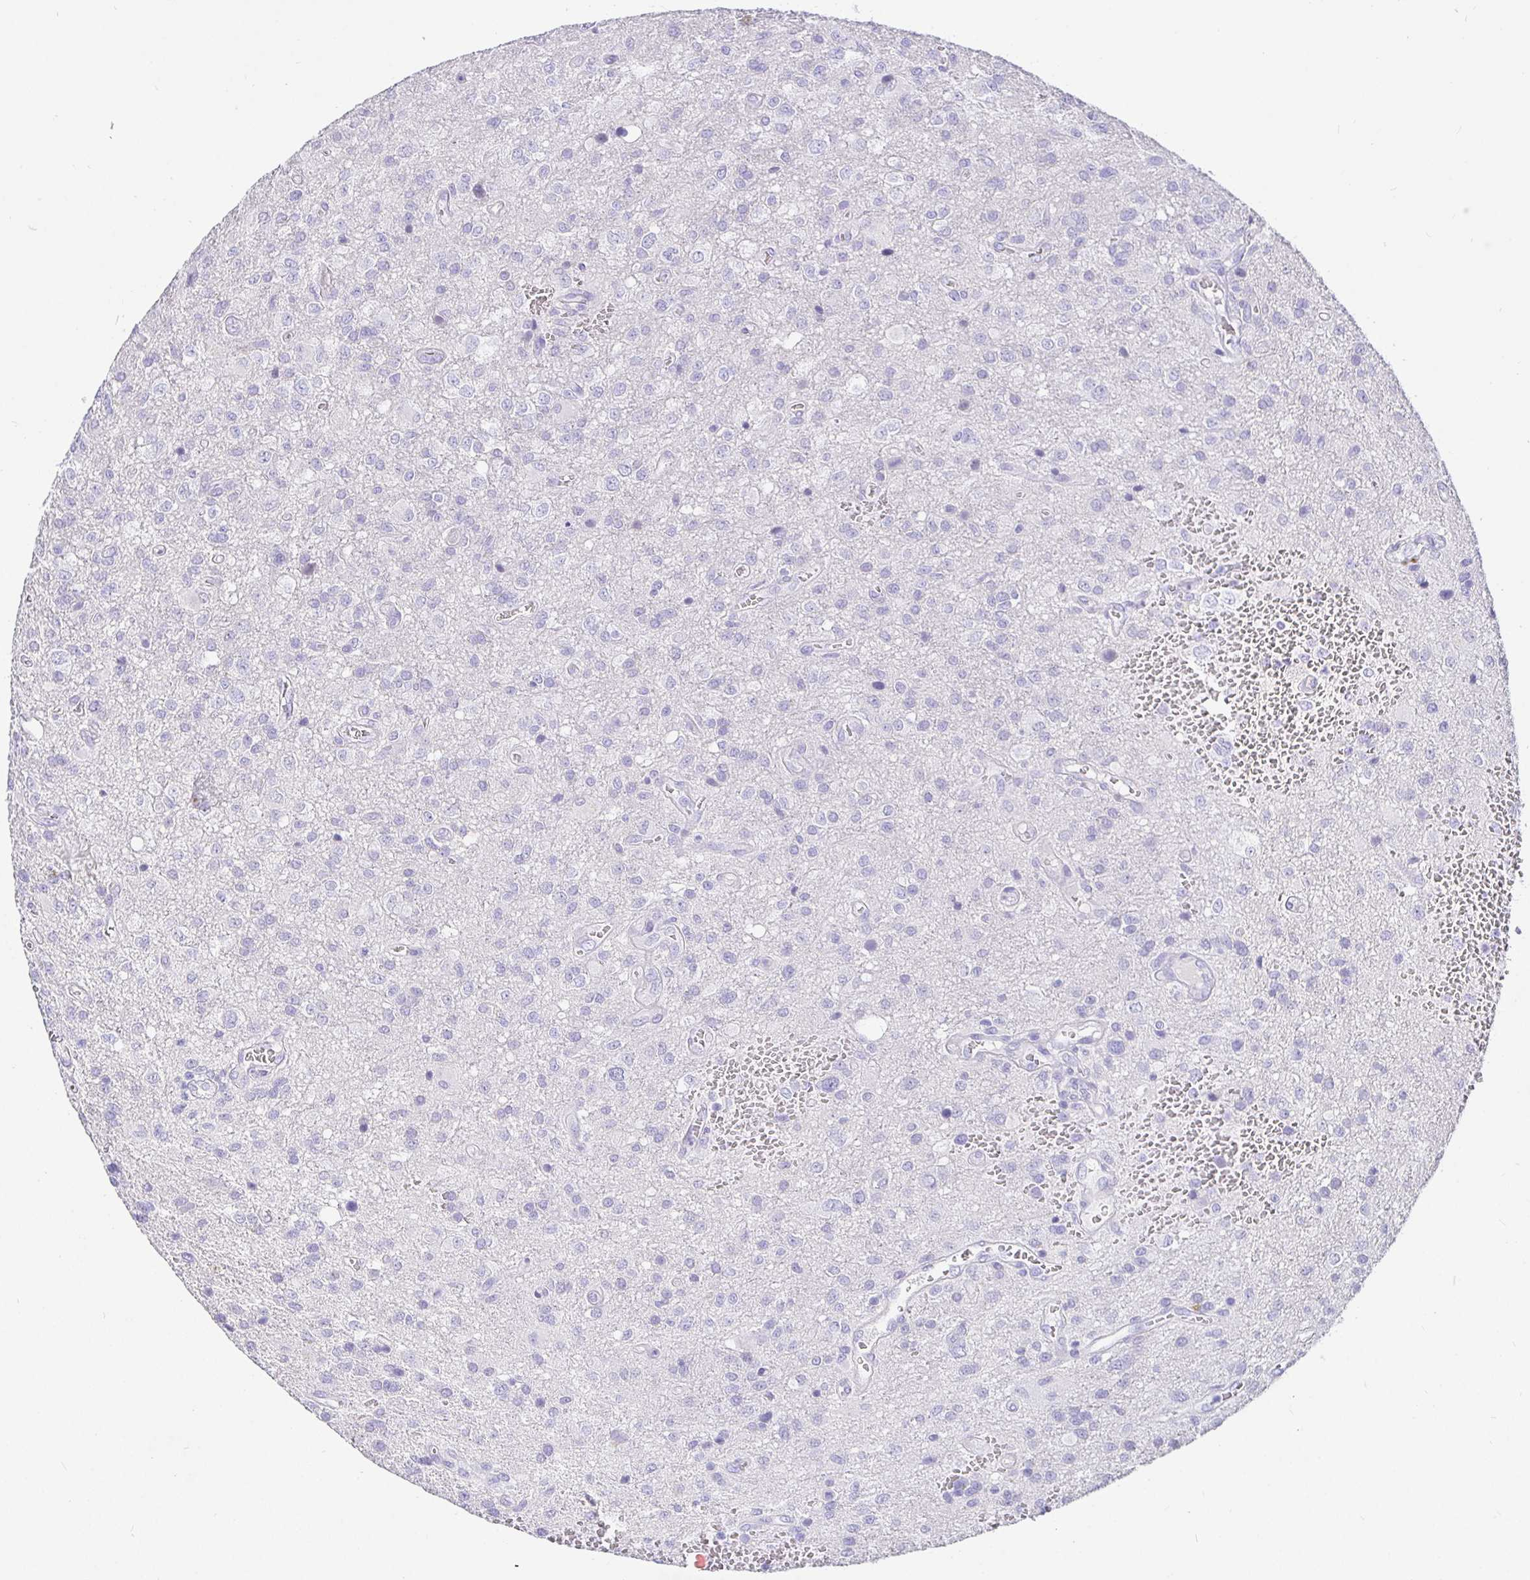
{"staining": {"intensity": "negative", "quantity": "none", "location": "none"}, "tissue": "glioma", "cell_type": "Tumor cells", "image_type": "cancer", "snomed": [{"axis": "morphology", "description": "Glioma, malignant, Low grade"}, {"axis": "topography", "description": "Brain"}], "caption": "Protein analysis of glioma demonstrates no significant staining in tumor cells. (Stains: DAB immunohistochemistry with hematoxylin counter stain, Microscopy: brightfield microscopy at high magnification).", "gene": "TPTE", "patient": {"sex": "male", "age": 66}}